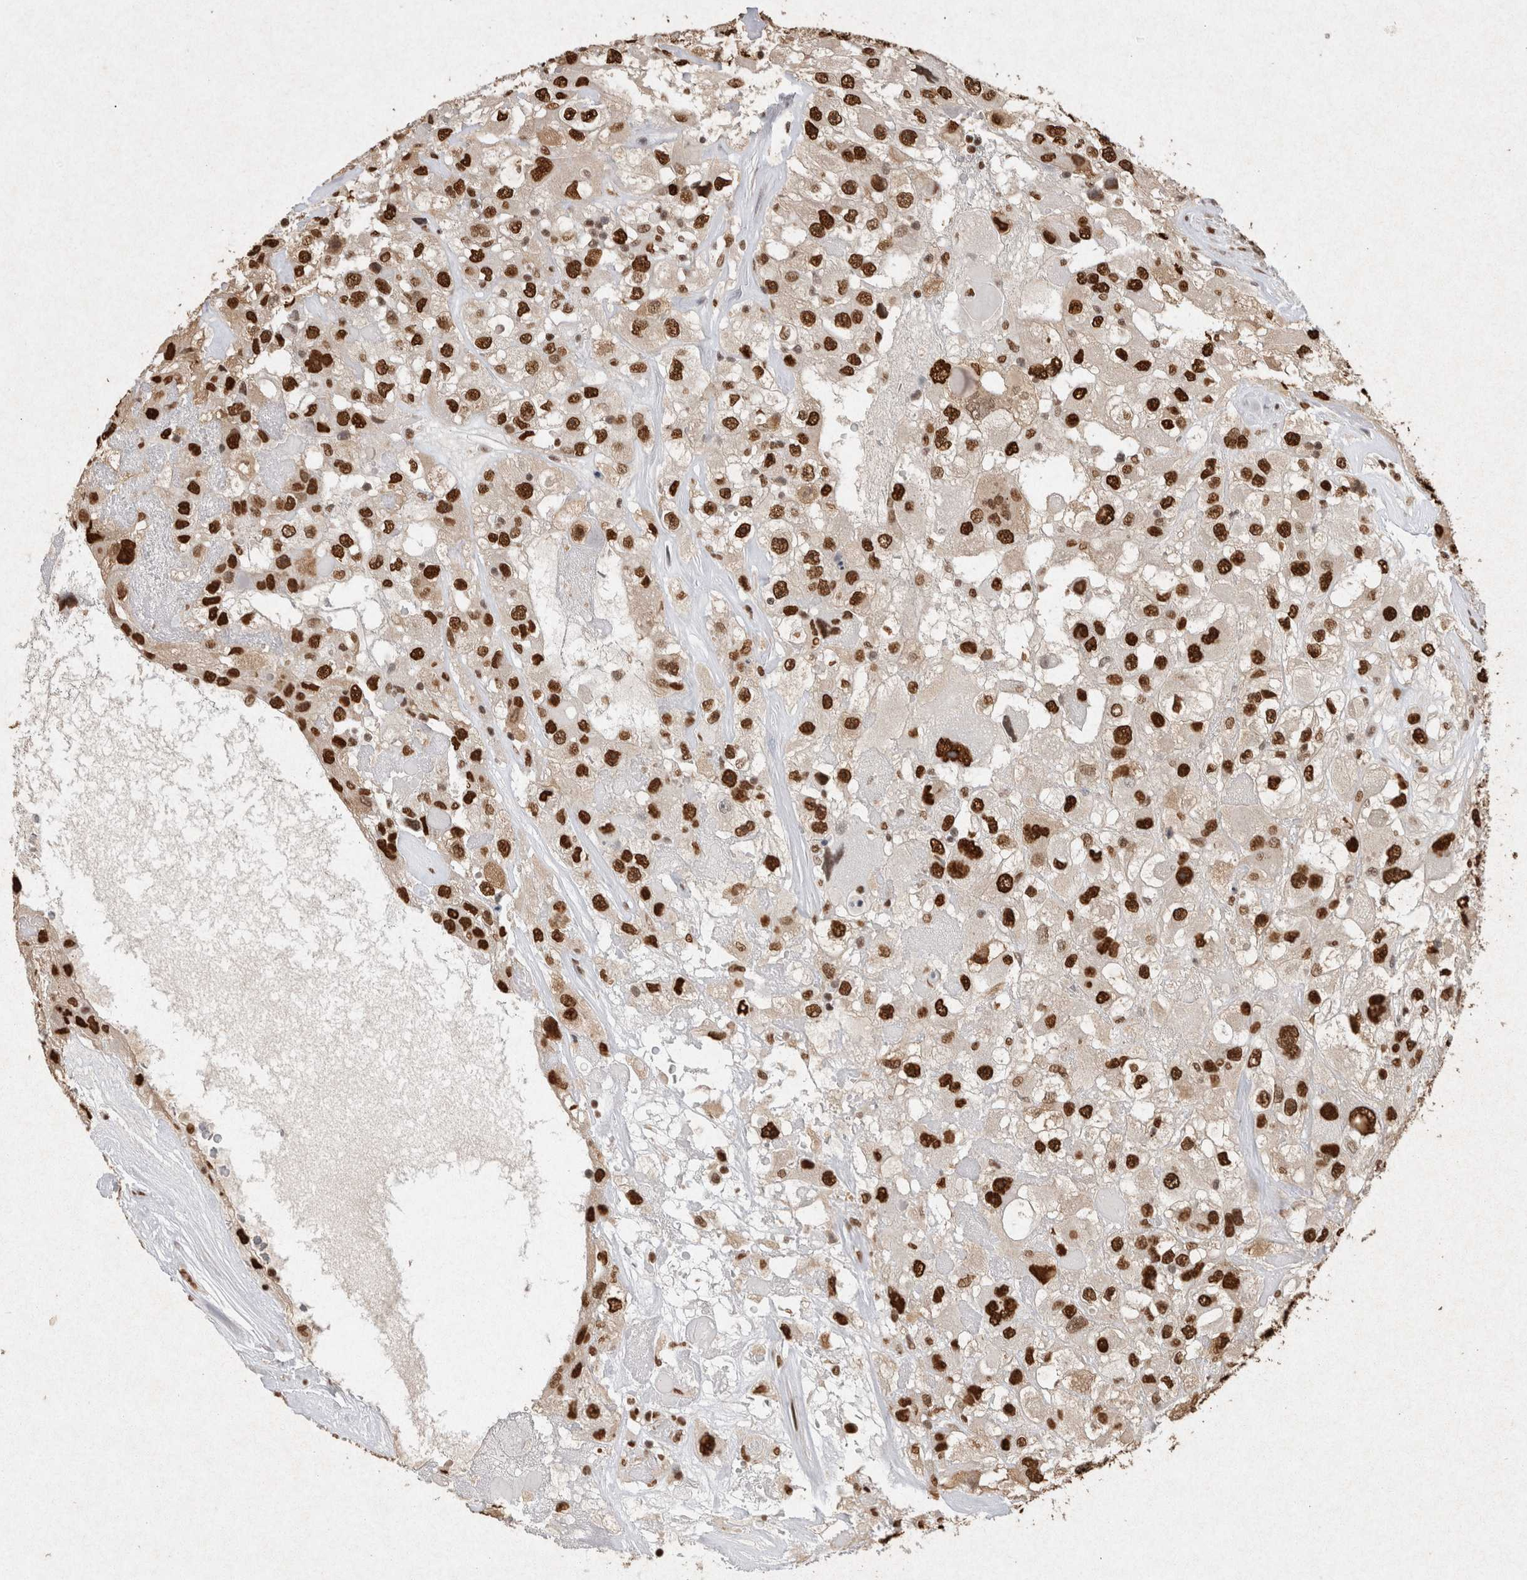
{"staining": {"intensity": "strong", "quantity": ">75%", "location": "nuclear"}, "tissue": "renal cancer", "cell_type": "Tumor cells", "image_type": "cancer", "snomed": [{"axis": "morphology", "description": "Adenocarcinoma, NOS"}, {"axis": "topography", "description": "Kidney"}], "caption": "A high-resolution photomicrograph shows immunohistochemistry staining of renal adenocarcinoma, which reveals strong nuclear expression in approximately >75% of tumor cells. Immunohistochemistry (ihc) stains the protein in brown and the nuclei are stained blue.", "gene": "HDGF", "patient": {"sex": "female", "age": 52}}